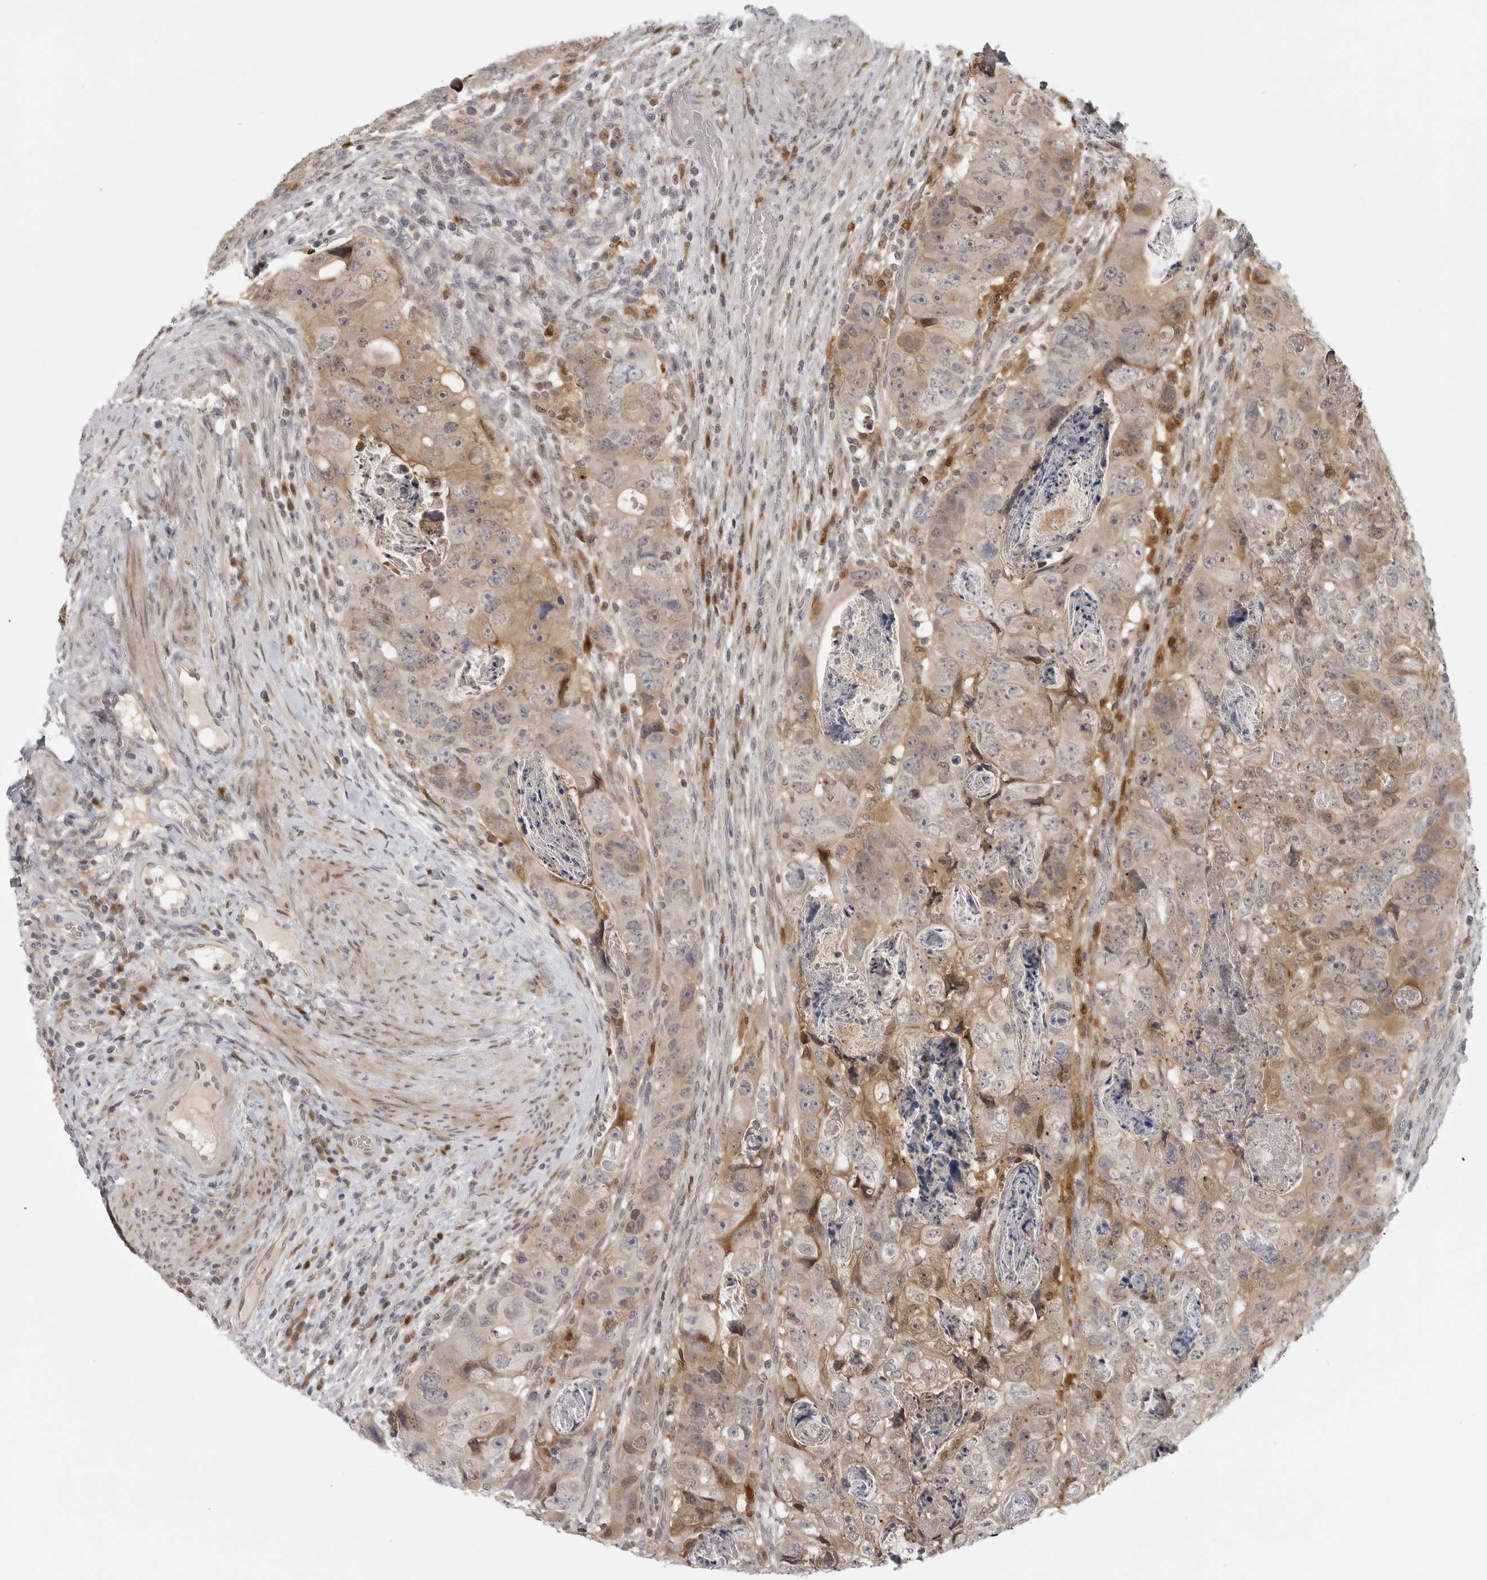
{"staining": {"intensity": "weak", "quantity": ">75%", "location": "cytoplasmic/membranous"}, "tissue": "colorectal cancer", "cell_type": "Tumor cells", "image_type": "cancer", "snomed": [{"axis": "morphology", "description": "Adenocarcinoma, NOS"}, {"axis": "topography", "description": "Rectum"}], "caption": "Immunohistochemistry (IHC) (DAB) staining of adenocarcinoma (colorectal) shows weak cytoplasmic/membranous protein staining in about >75% of tumor cells. (DAB (3,3'-diaminobenzidine) IHC, brown staining for protein, blue staining for nuclei).", "gene": "CTIF", "patient": {"sex": "male", "age": 59}}